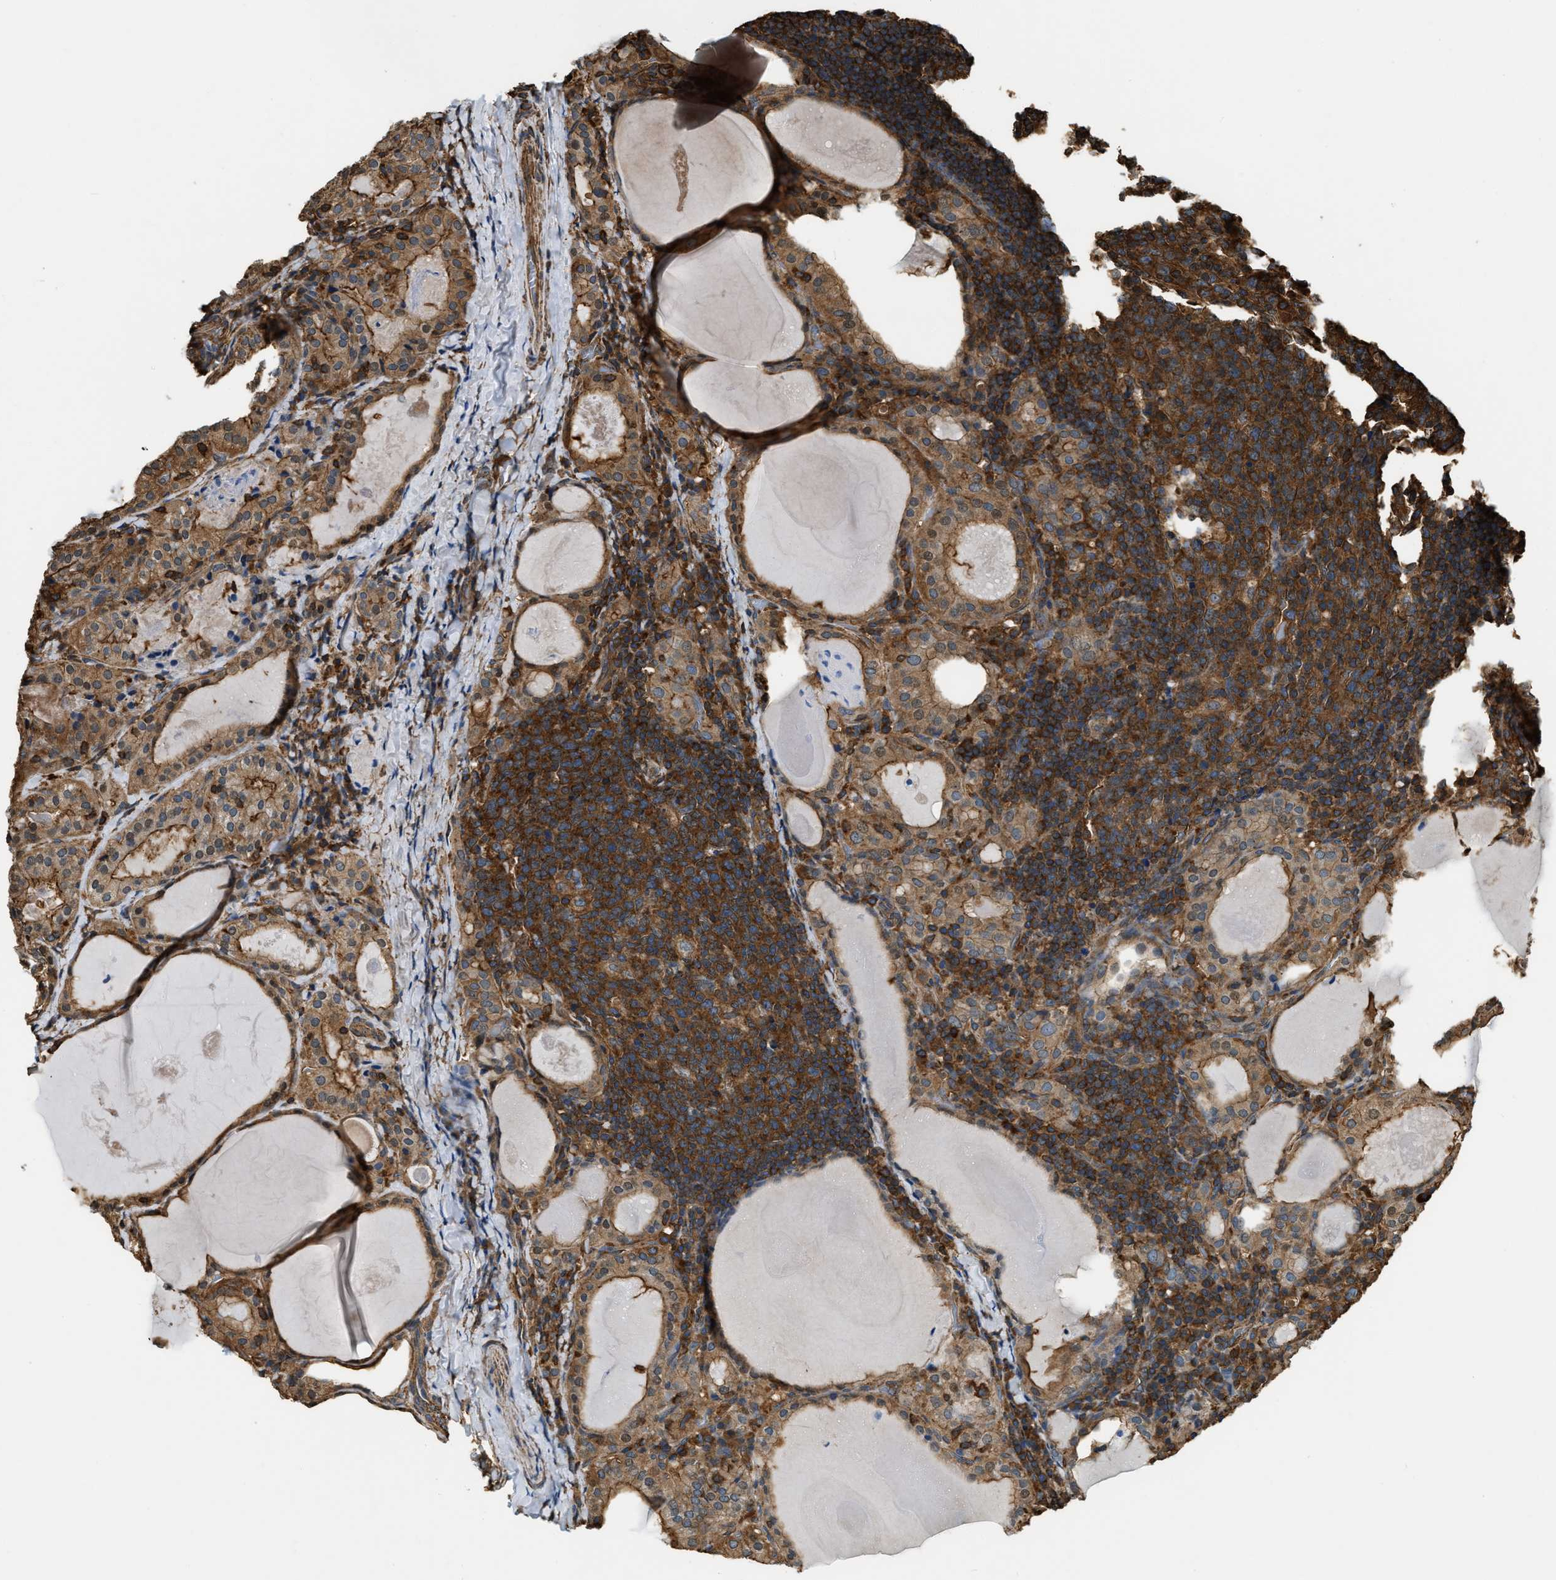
{"staining": {"intensity": "strong", "quantity": ">75%", "location": "cytoplasmic/membranous"}, "tissue": "thyroid cancer", "cell_type": "Tumor cells", "image_type": "cancer", "snomed": [{"axis": "morphology", "description": "Papillary adenocarcinoma, NOS"}, {"axis": "topography", "description": "Thyroid gland"}], "caption": "This is a micrograph of IHC staining of thyroid papillary adenocarcinoma, which shows strong staining in the cytoplasmic/membranous of tumor cells.", "gene": "YARS1", "patient": {"sex": "female", "age": 42}}